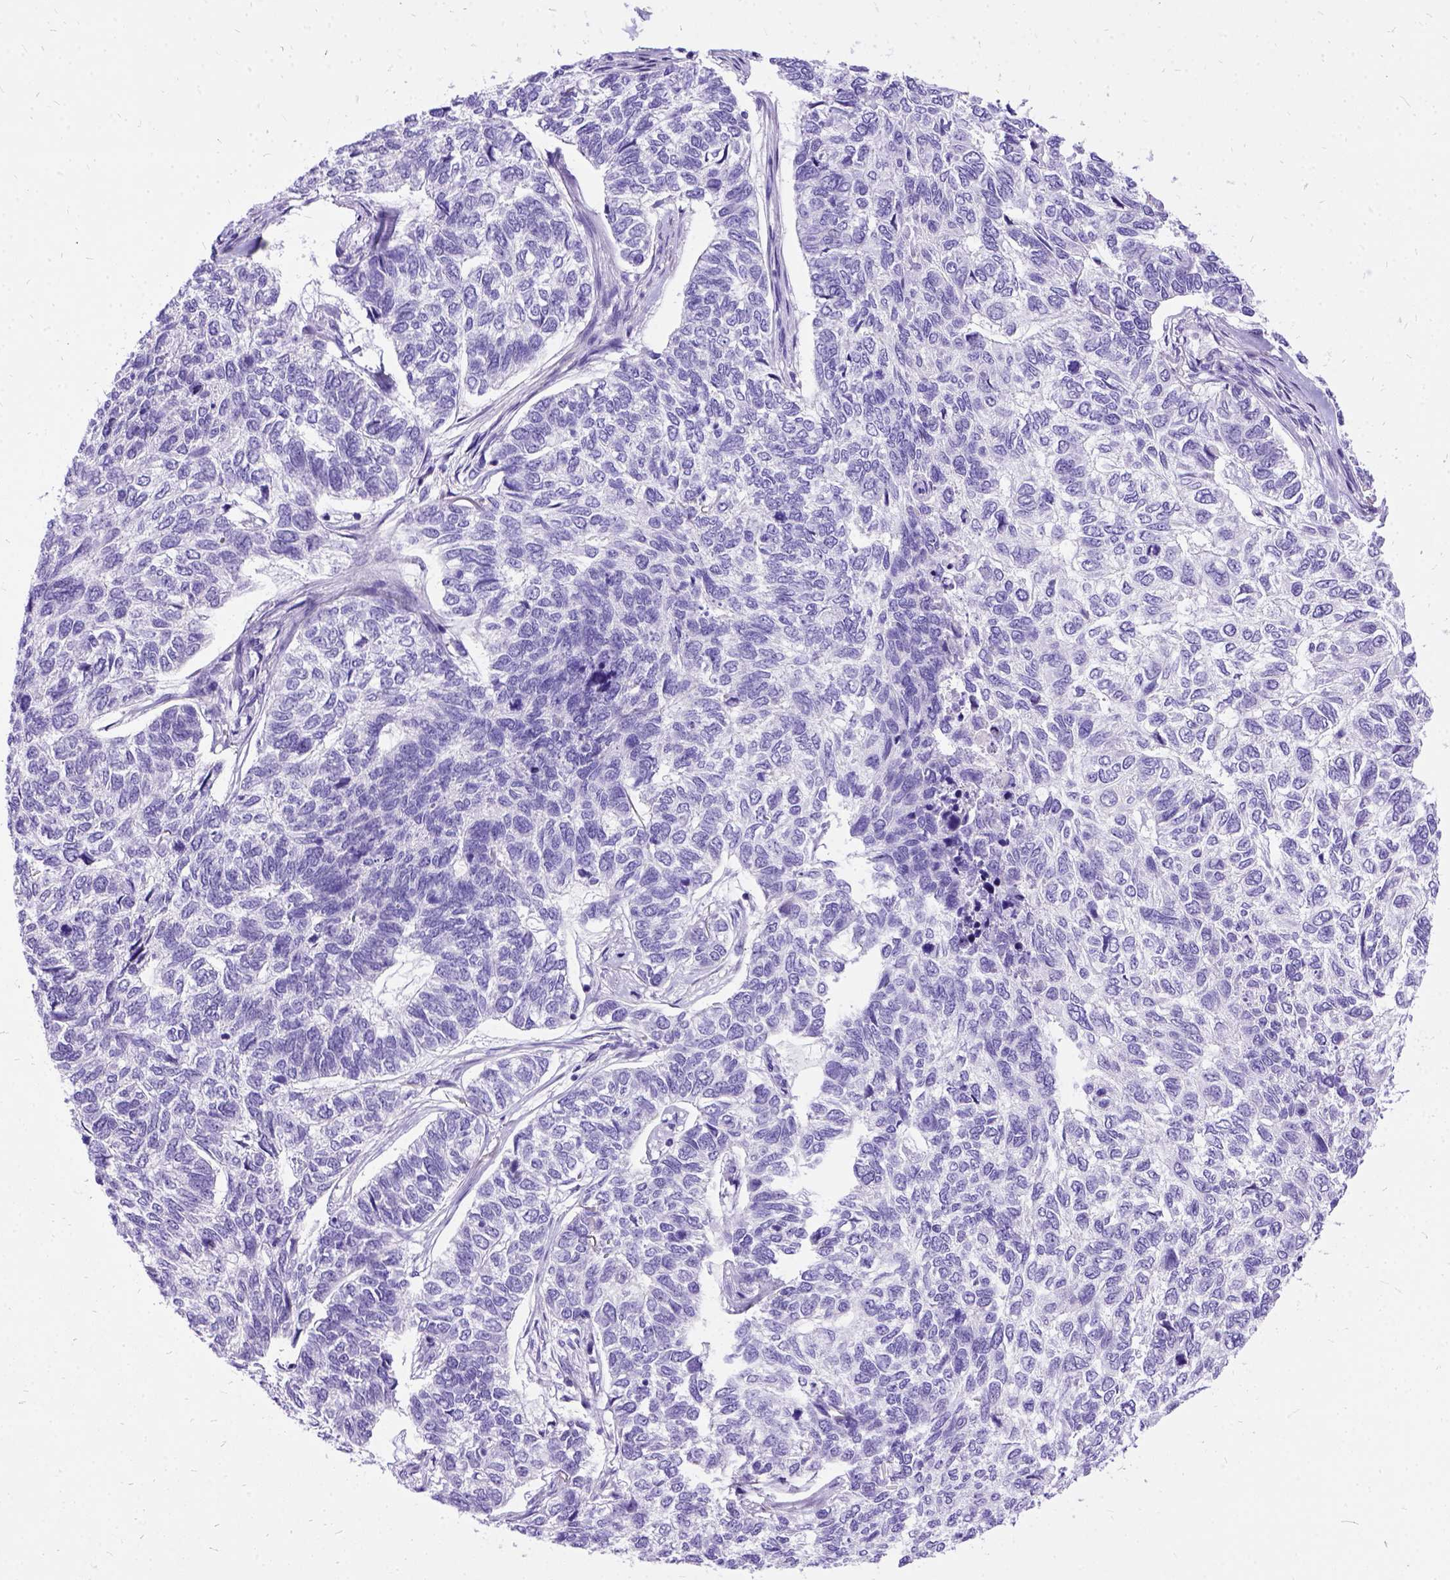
{"staining": {"intensity": "negative", "quantity": "none", "location": "none"}, "tissue": "skin cancer", "cell_type": "Tumor cells", "image_type": "cancer", "snomed": [{"axis": "morphology", "description": "Basal cell carcinoma"}, {"axis": "topography", "description": "Skin"}], "caption": "Immunohistochemical staining of human skin cancer displays no significant staining in tumor cells. (Brightfield microscopy of DAB (3,3'-diaminobenzidine) IHC at high magnification).", "gene": "PRG2", "patient": {"sex": "female", "age": 65}}